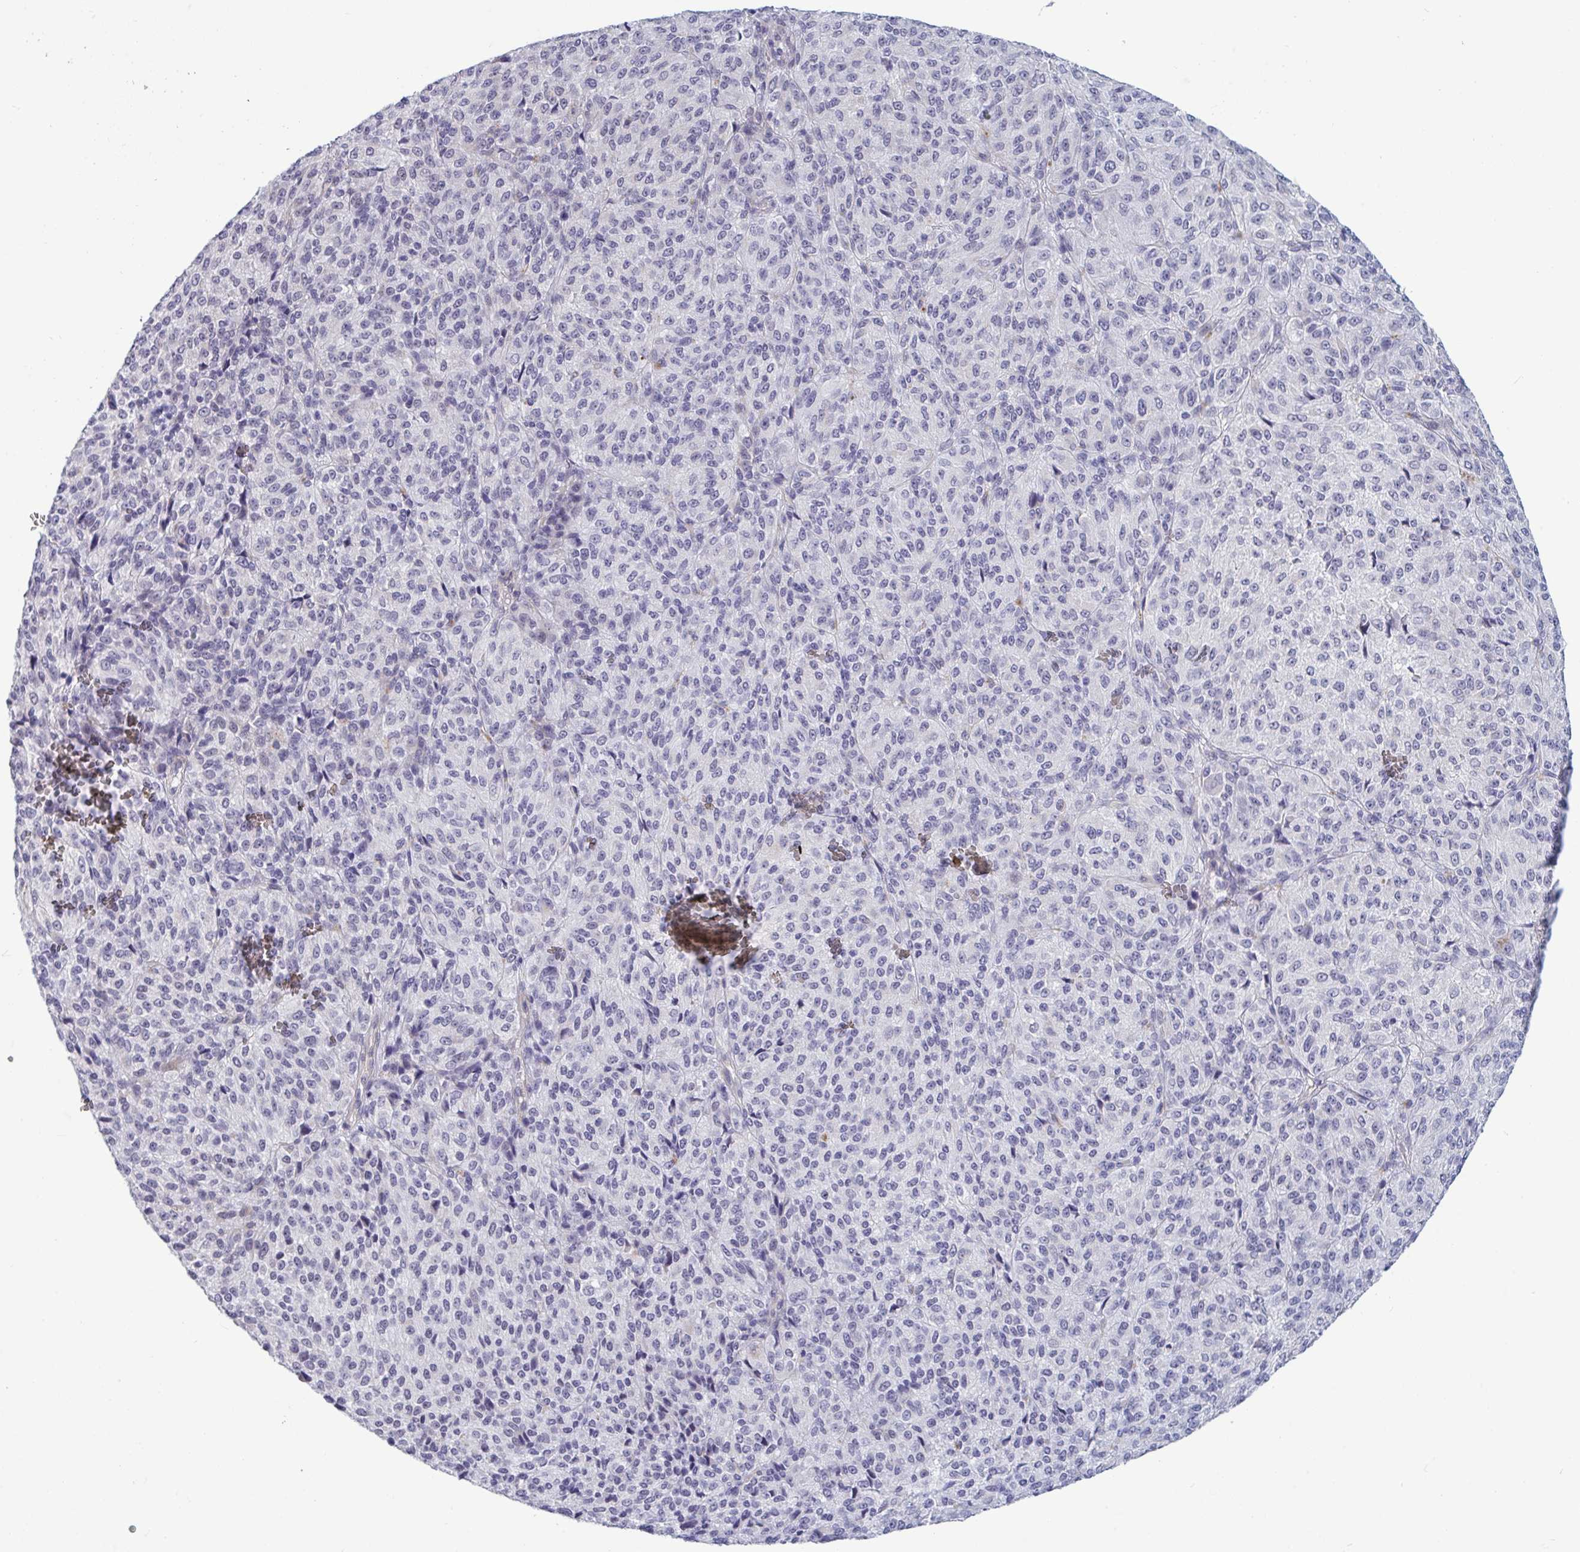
{"staining": {"intensity": "negative", "quantity": "none", "location": "none"}, "tissue": "melanoma", "cell_type": "Tumor cells", "image_type": "cancer", "snomed": [{"axis": "morphology", "description": "Malignant melanoma, Metastatic site"}, {"axis": "topography", "description": "Brain"}], "caption": "High magnification brightfield microscopy of malignant melanoma (metastatic site) stained with DAB (brown) and counterstained with hematoxylin (blue): tumor cells show no significant positivity.", "gene": "TCEAL8", "patient": {"sex": "female", "age": 56}}